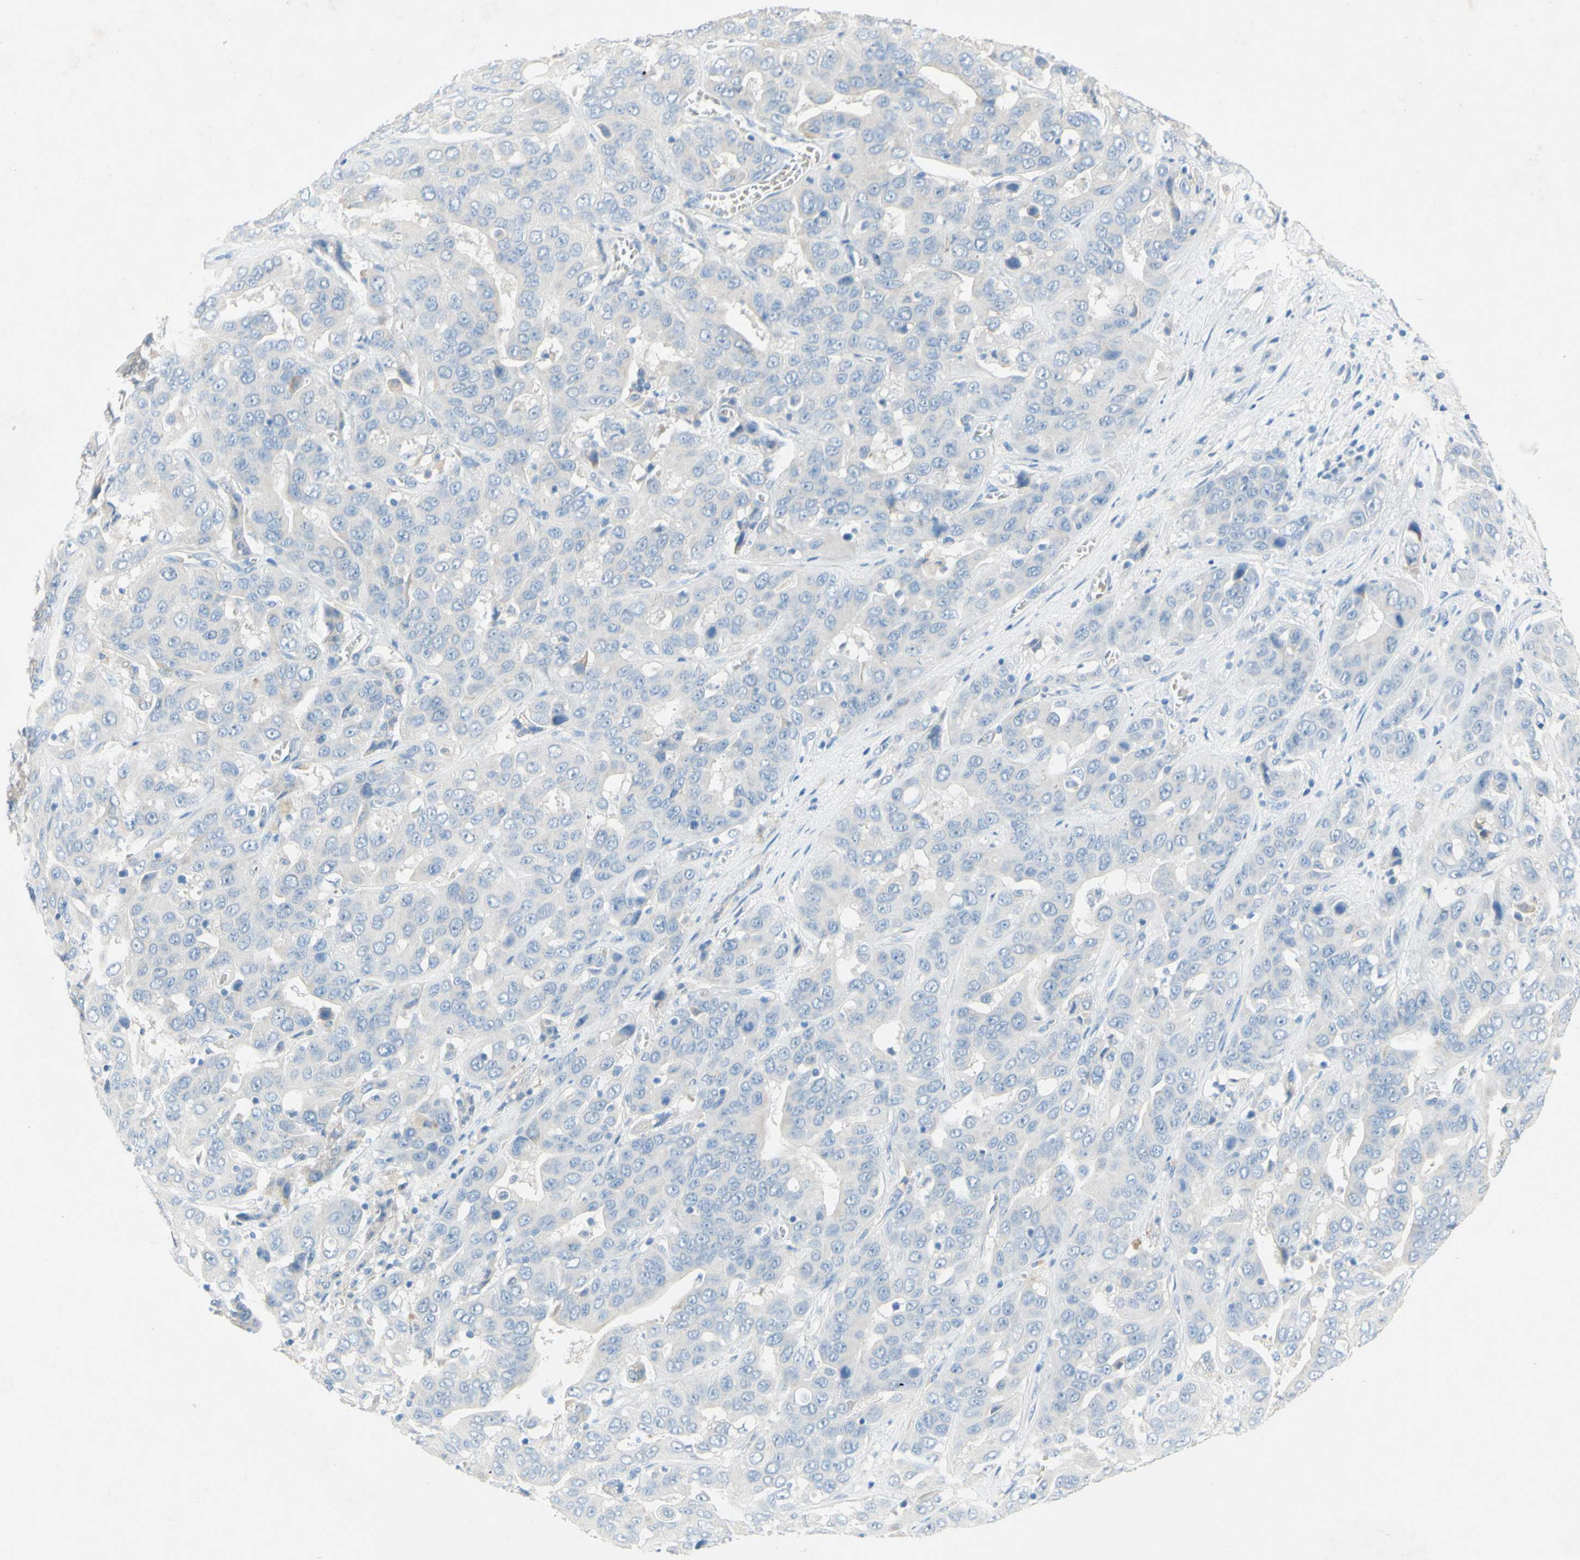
{"staining": {"intensity": "negative", "quantity": "none", "location": "none"}, "tissue": "liver cancer", "cell_type": "Tumor cells", "image_type": "cancer", "snomed": [{"axis": "morphology", "description": "Cholangiocarcinoma"}, {"axis": "topography", "description": "Liver"}], "caption": "Photomicrograph shows no protein positivity in tumor cells of cholangiocarcinoma (liver) tissue.", "gene": "ACADL", "patient": {"sex": "female", "age": 52}}